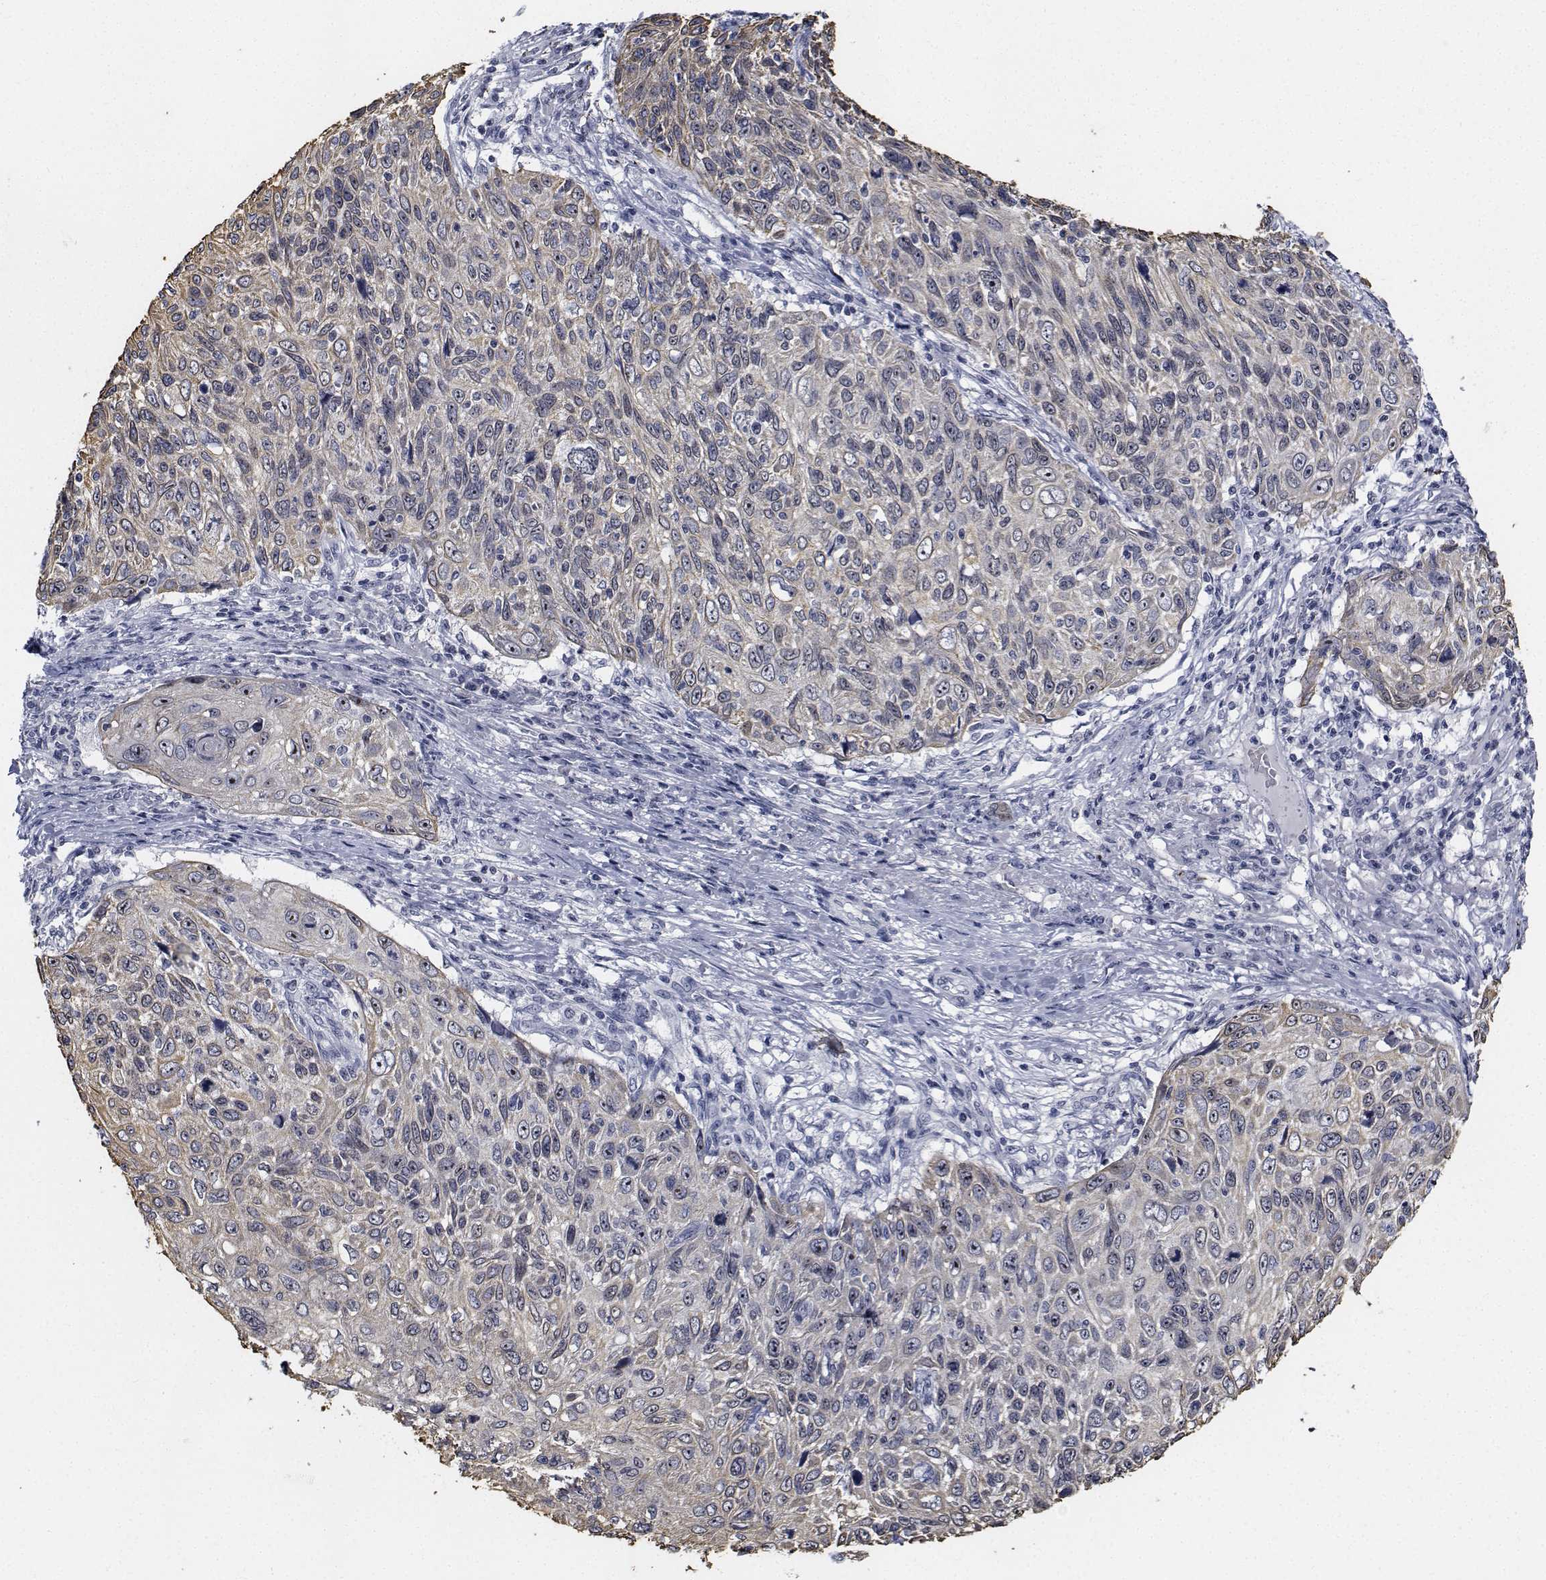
{"staining": {"intensity": "weak", "quantity": "<25%", "location": "nuclear"}, "tissue": "skin cancer", "cell_type": "Tumor cells", "image_type": "cancer", "snomed": [{"axis": "morphology", "description": "Squamous cell carcinoma, NOS"}, {"axis": "topography", "description": "Skin"}], "caption": "Squamous cell carcinoma (skin) was stained to show a protein in brown. There is no significant staining in tumor cells. (DAB (3,3'-diaminobenzidine) immunohistochemistry (IHC), high magnification).", "gene": "NVL", "patient": {"sex": "male", "age": 92}}